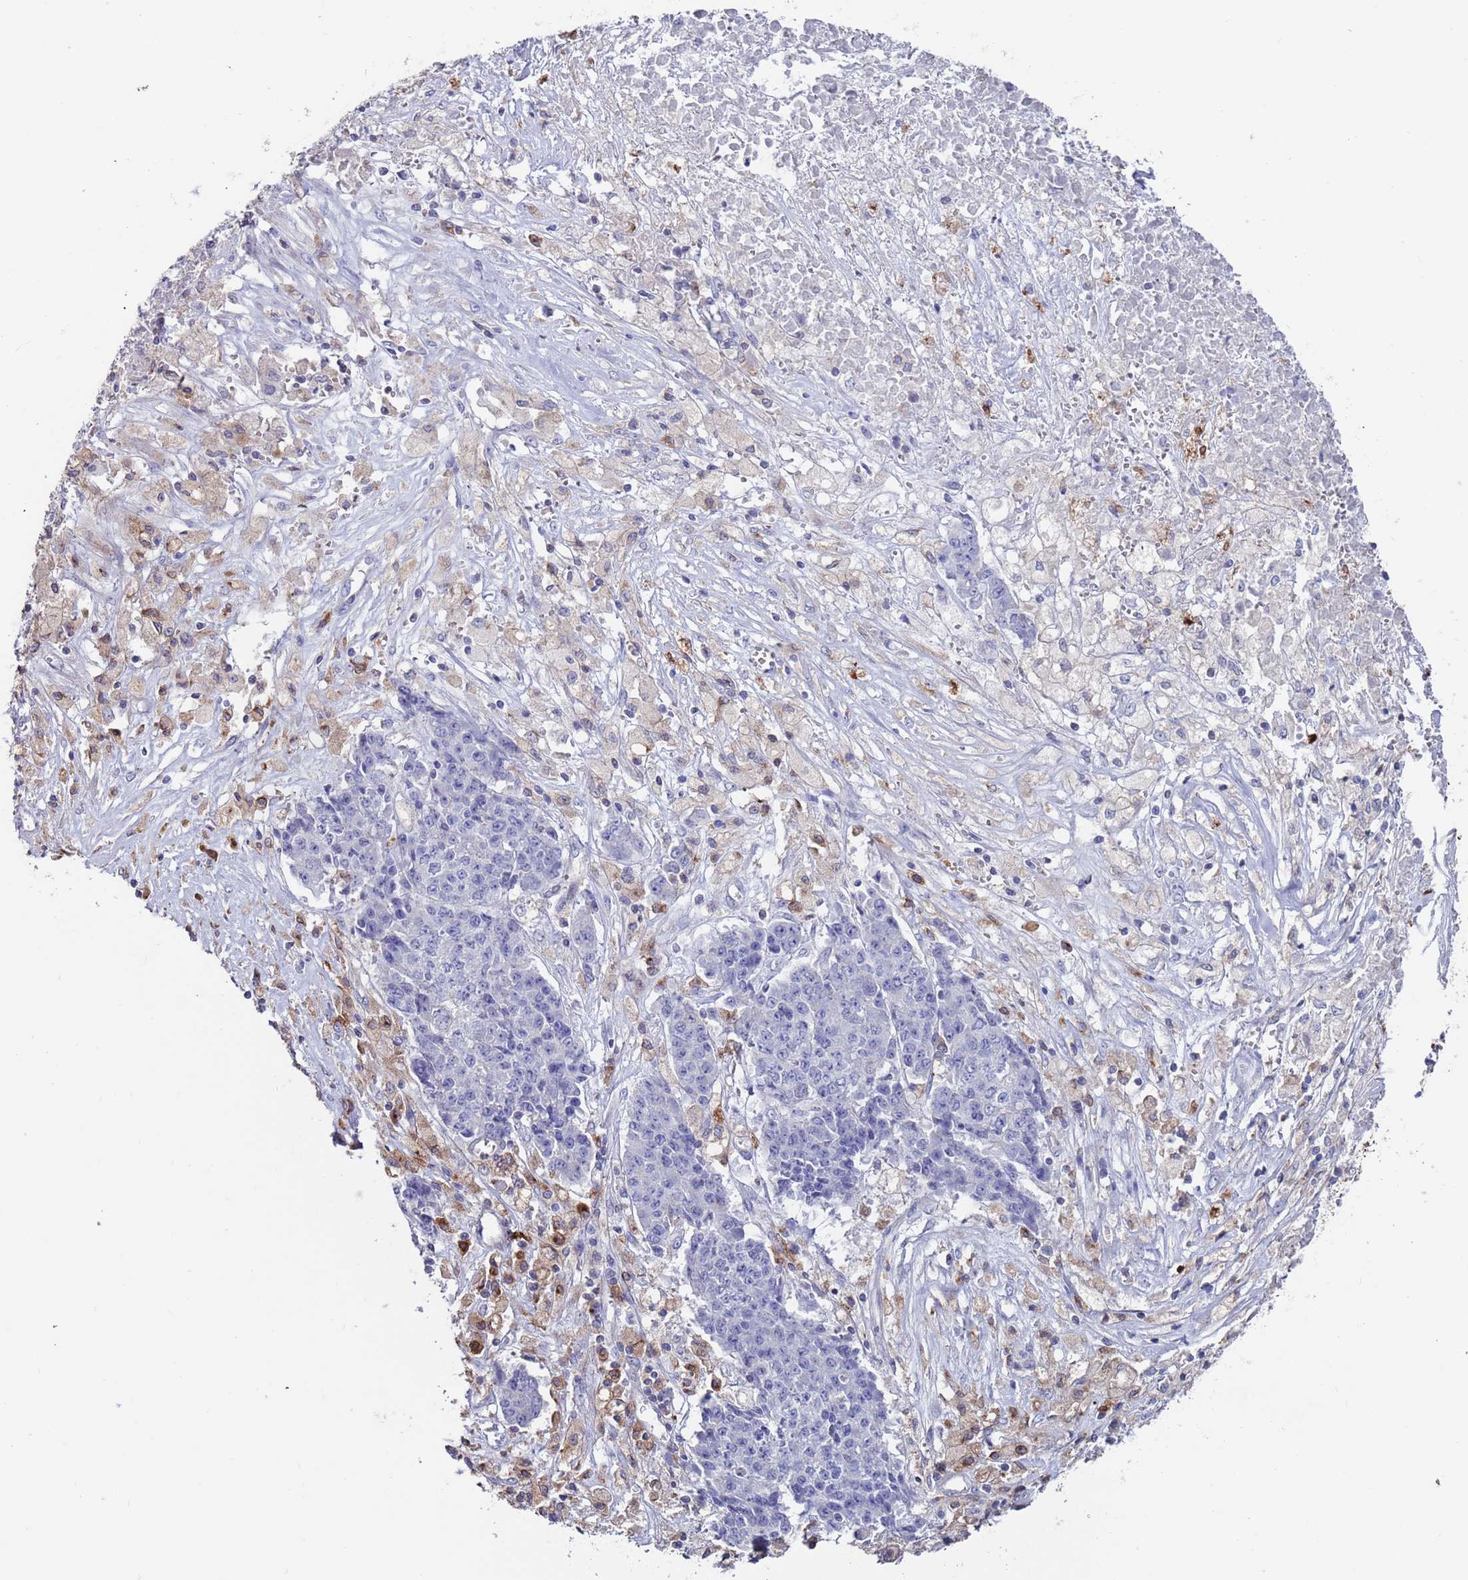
{"staining": {"intensity": "negative", "quantity": "none", "location": "none"}, "tissue": "ovarian cancer", "cell_type": "Tumor cells", "image_type": "cancer", "snomed": [{"axis": "morphology", "description": "Carcinoma, endometroid"}, {"axis": "topography", "description": "Ovary"}], "caption": "Tumor cells are negative for protein expression in human ovarian cancer. Brightfield microscopy of IHC stained with DAB (brown) and hematoxylin (blue), captured at high magnification.", "gene": "GREB1L", "patient": {"sex": "female", "age": 42}}